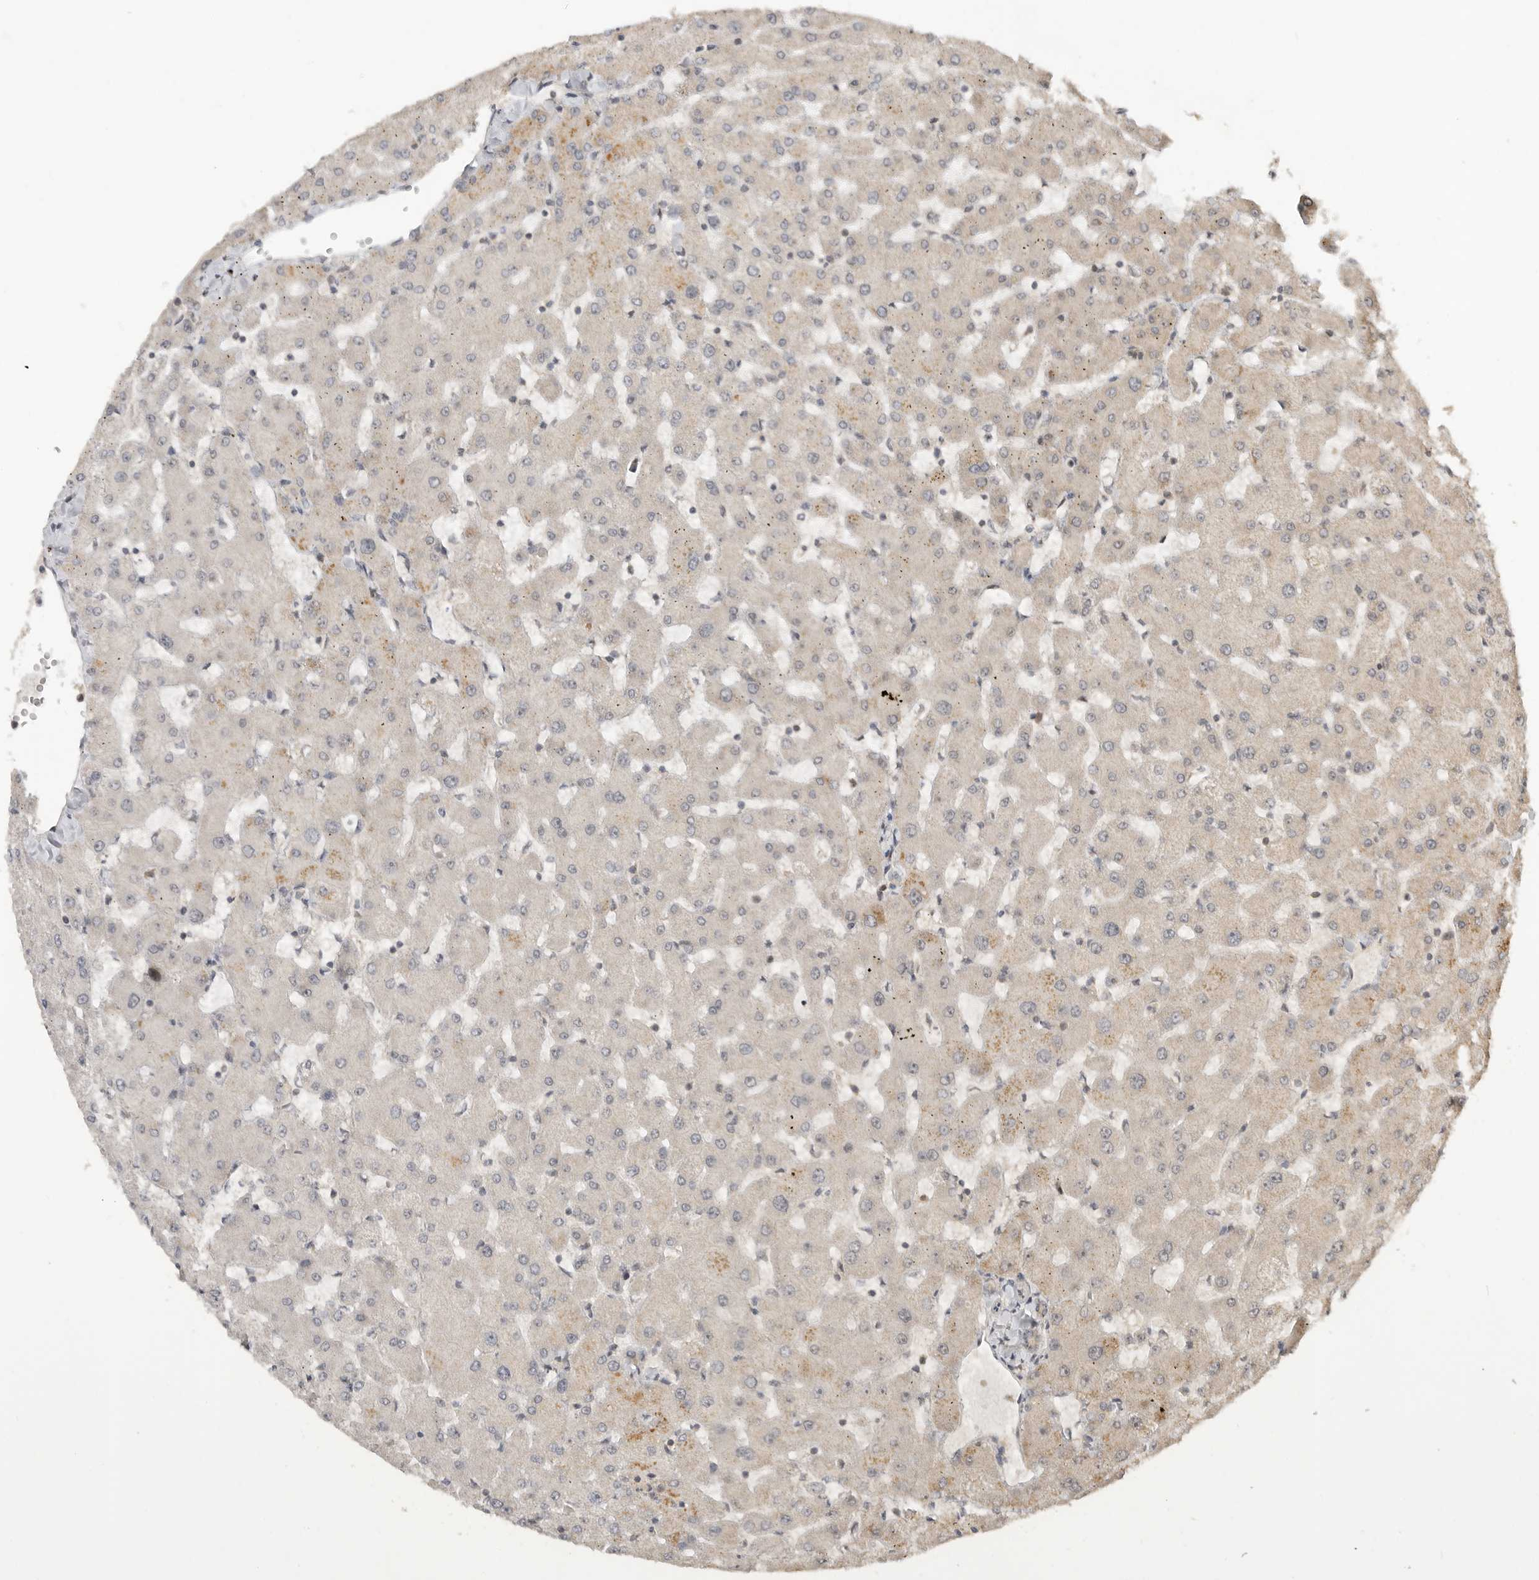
{"staining": {"intensity": "negative", "quantity": "none", "location": "none"}, "tissue": "liver", "cell_type": "Cholangiocytes", "image_type": "normal", "snomed": [{"axis": "morphology", "description": "Normal tissue, NOS"}, {"axis": "topography", "description": "Liver"}], "caption": "Histopathology image shows no significant protein expression in cholangiocytes of normal liver.", "gene": "ALKAL1", "patient": {"sex": "female", "age": 63}}